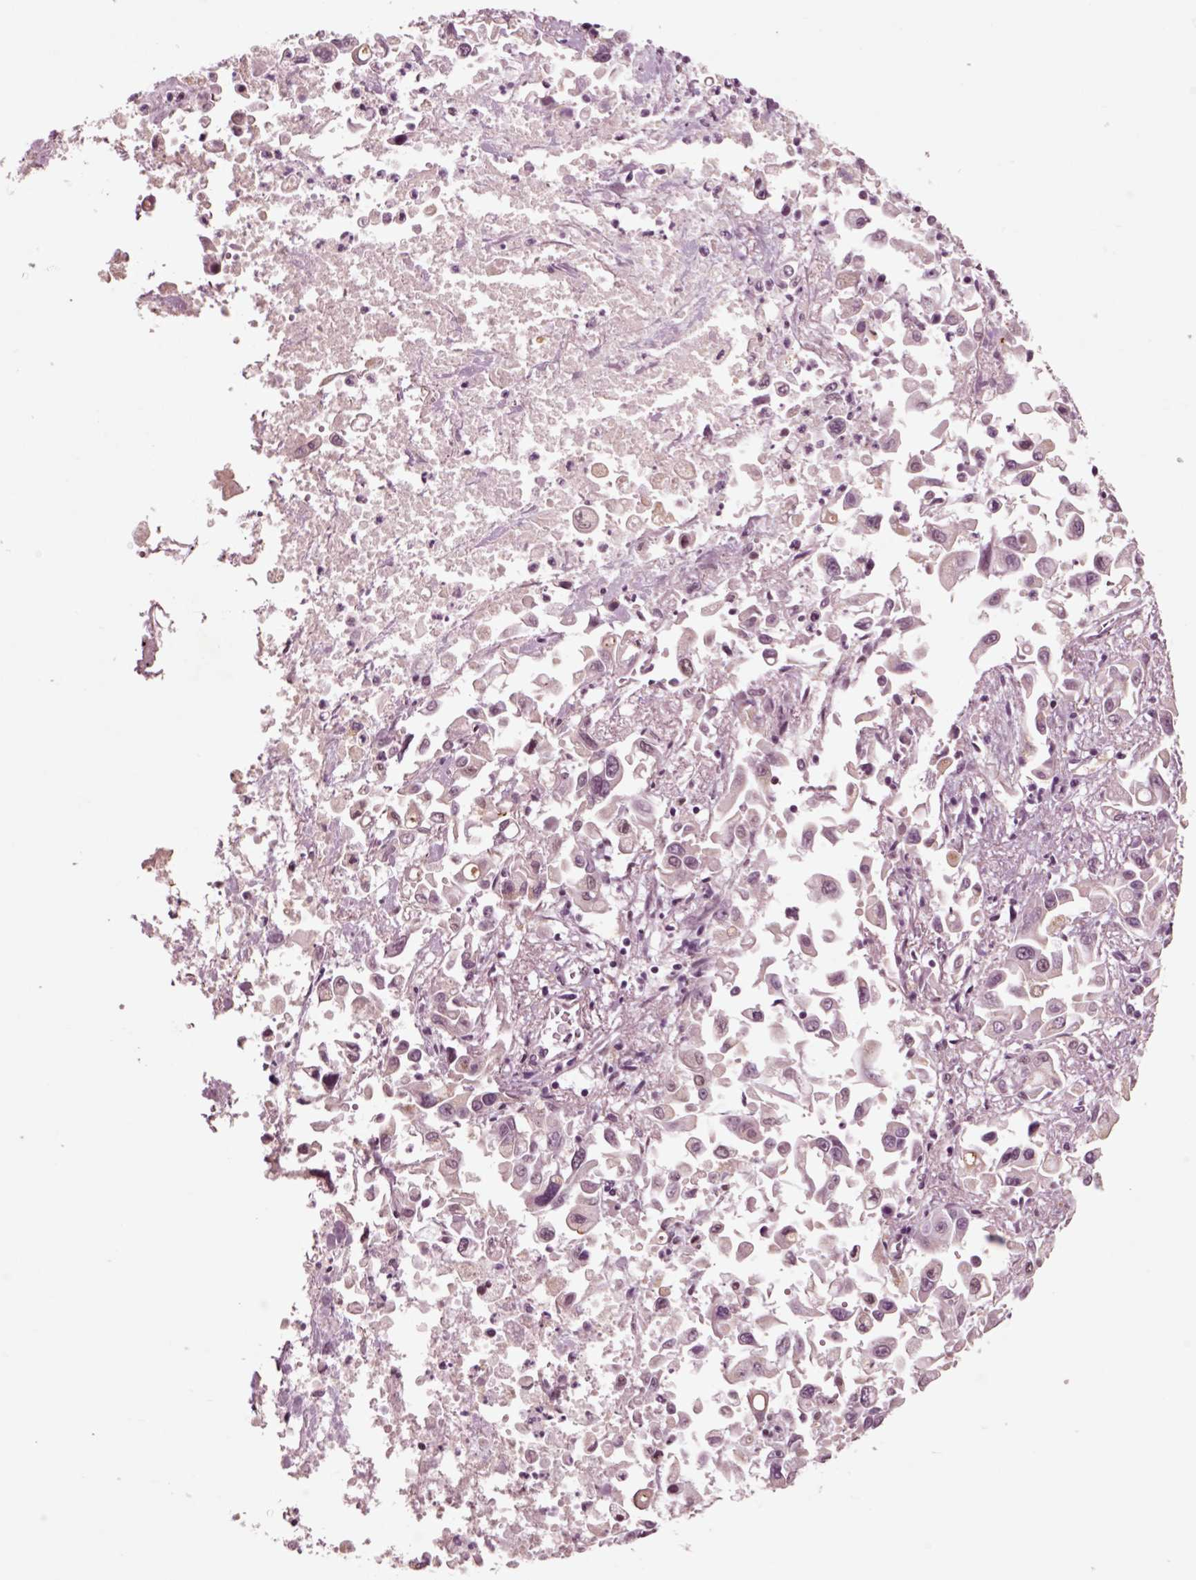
{"staining": {"intensity": "negative", "quantity": "none", "location": "none"}, "tissue": "pancreatic cancer", "cell_type": "Tumor cells", "image_type": "cancer", "snomed": [{"axis": "morphology", "description": "Adenocarcinoma, NOS"}, {"axis": "topography", "description": "Pancreas"}], "caption": "An image of human pancreatic cancer (adenocarcinoma) is negative for staining in tumor cells. Brightfield microscopy of immunohistochemistry stained with DAB (3,3'-diaminobenzidine) (brown) and hematoxylin (blue), captured at high magnification.", "gene": "CHGB", "patient": {"sex": "female", "age": 83}}